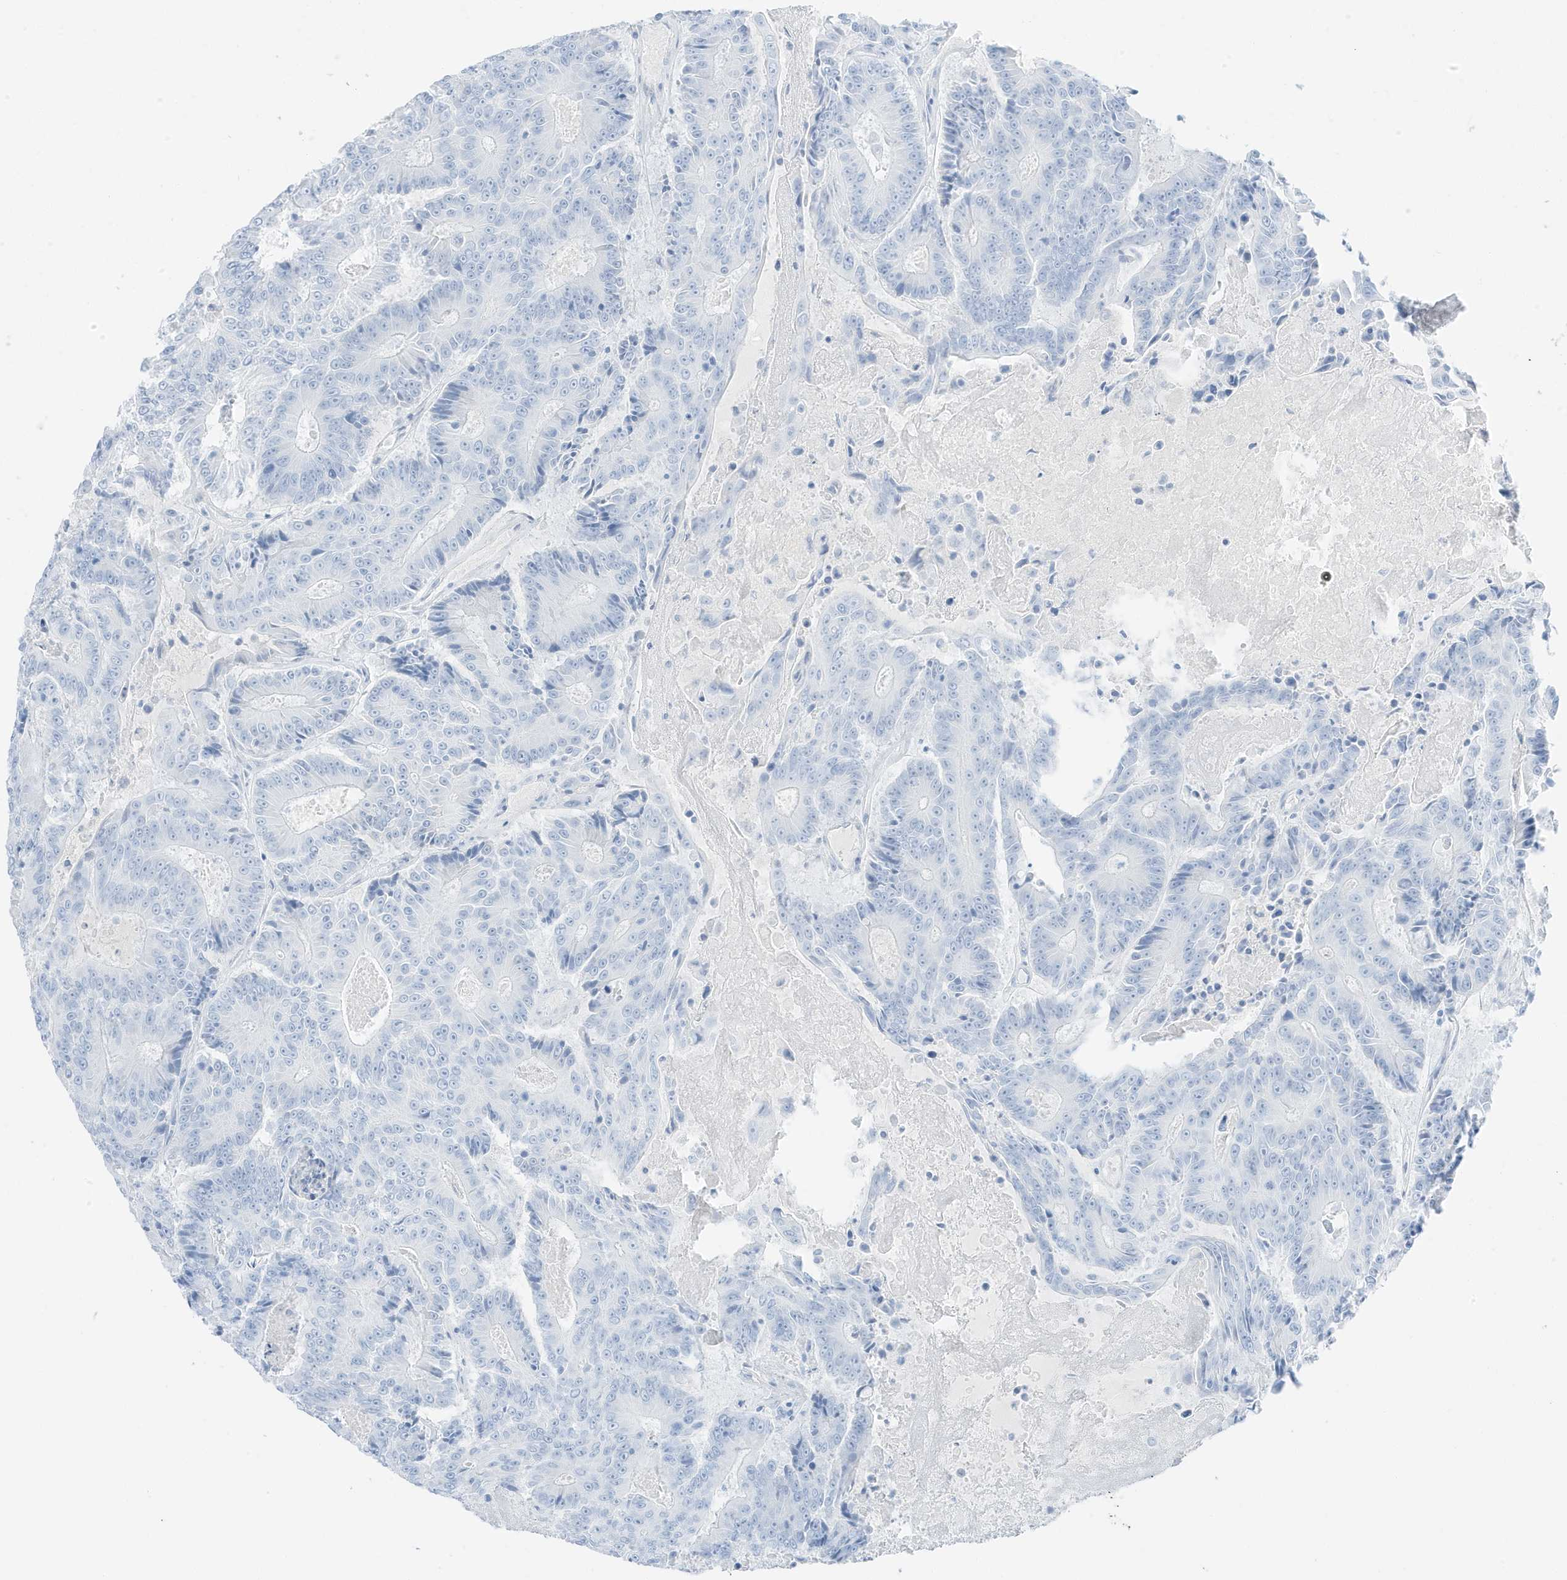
{"staining": {"intensity": "negative", "quantity": "none", "location": "none"}, "tissue": "colorectal cancer", "cell_type": "Tumor cells", "image_type": "cancer", "snomed": [{"axis": "morphology", "description": "Adenocarcinoma, NOS"}, {"axis": "topography", "description": "Colon"}], "caption": "This is a histopathology image of immunohistochemistry staining of colorectal adenocarcinoma, which shows no positivity in tumor cells. (DAB IHC visualized using brightfield microscopy, high magnification).", "gene": "SLC22A13", "patient": {"sex": "male", "age": 83}}